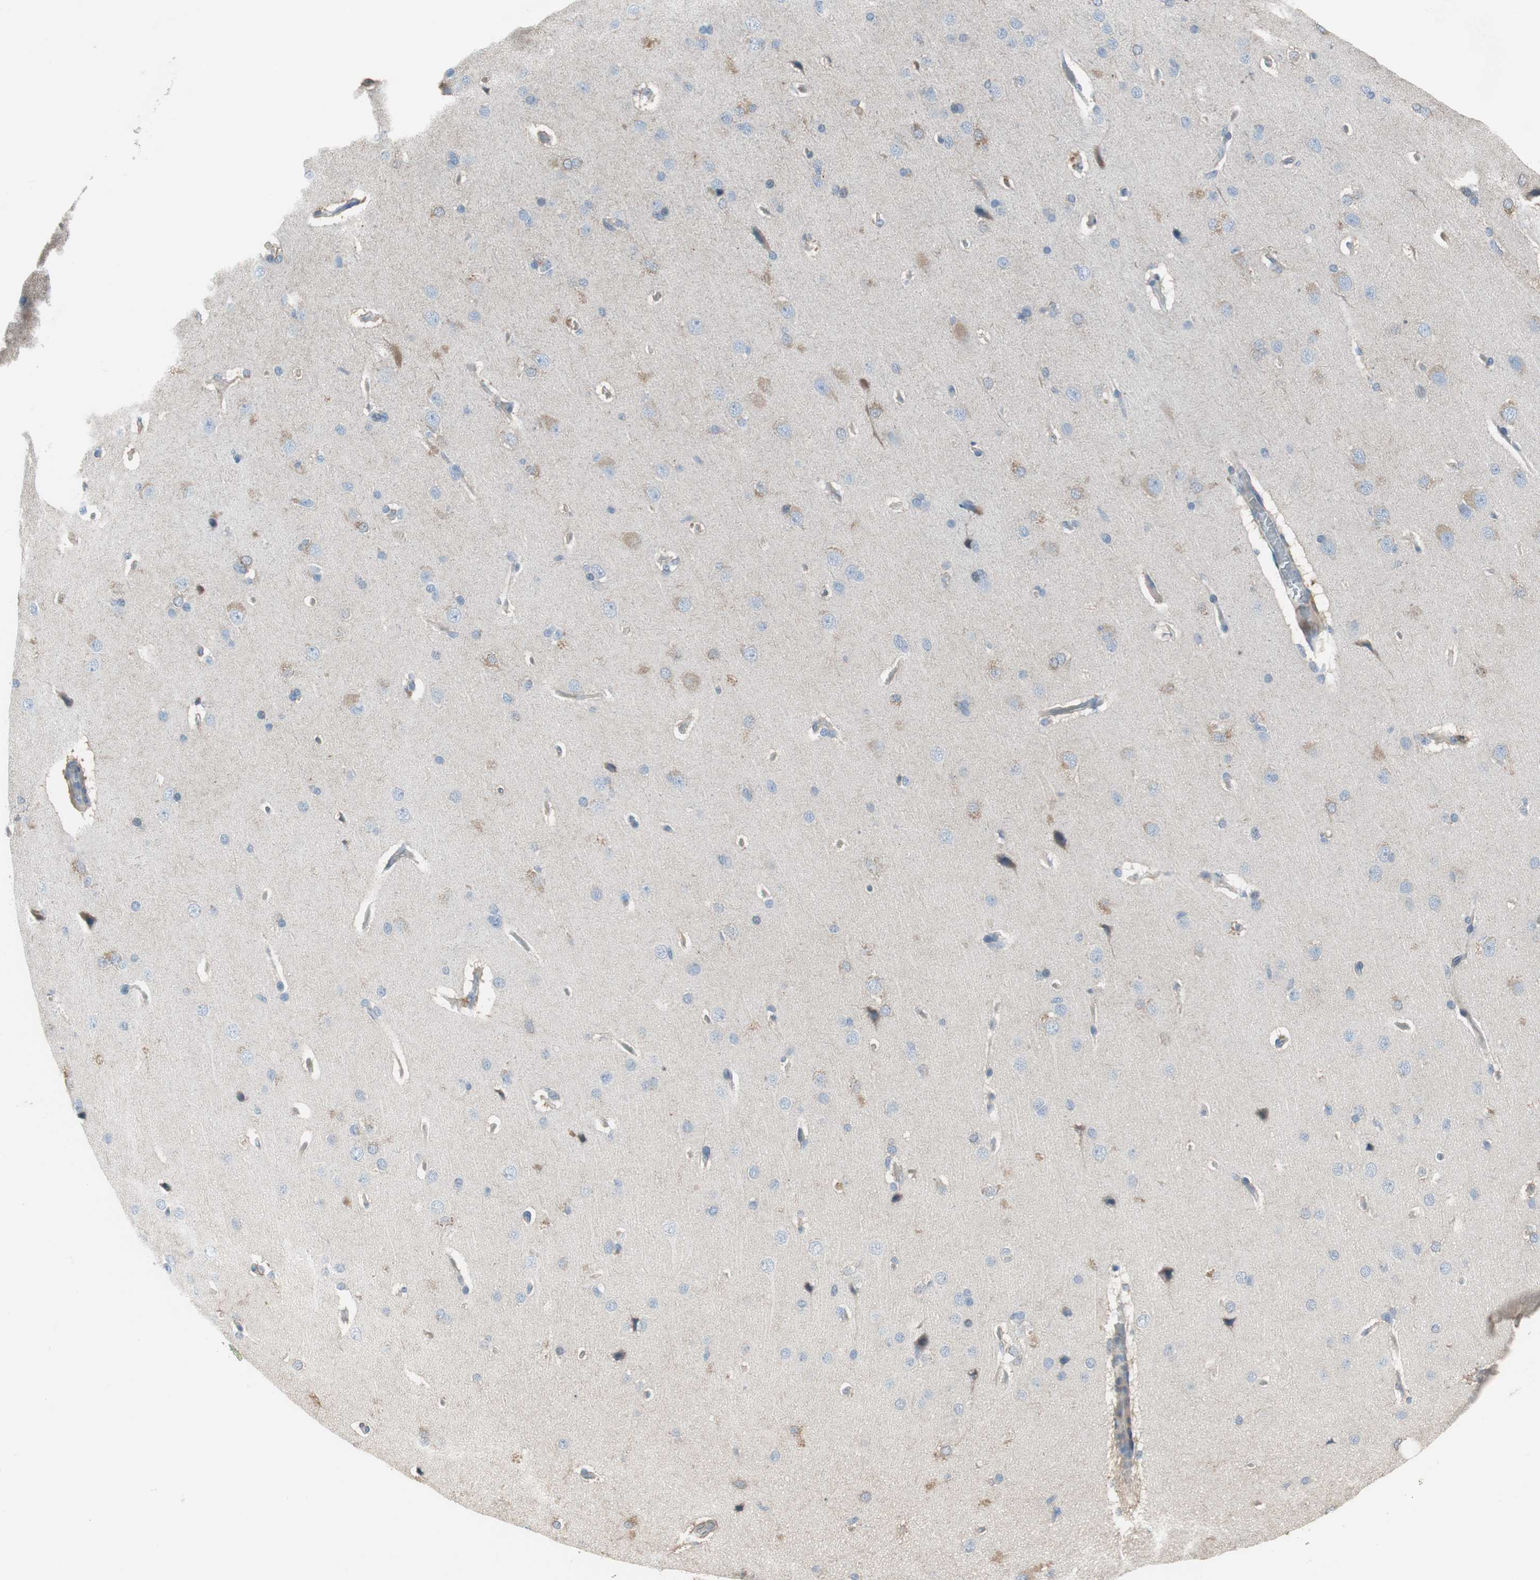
{"staining": {"intensity": "negative", "quantity": "none", "location": "none"}, "tissue": "cerebral cortex", "cell_type": "Endothelial cells", "image_type": "normal", "snomed": [{"axis": "morphology", "description": "Normal tissue, NOS"}, {"axis": "topography", "description": "Cerebral cortex"}], "caption": "IHC image of benign cerebral cortex: cerebral cortex stained with DAB exhibits no significant protein expression in endothelial cells.", "gene": "PIGR", "patient": {"sex": "male", "age": 62}}